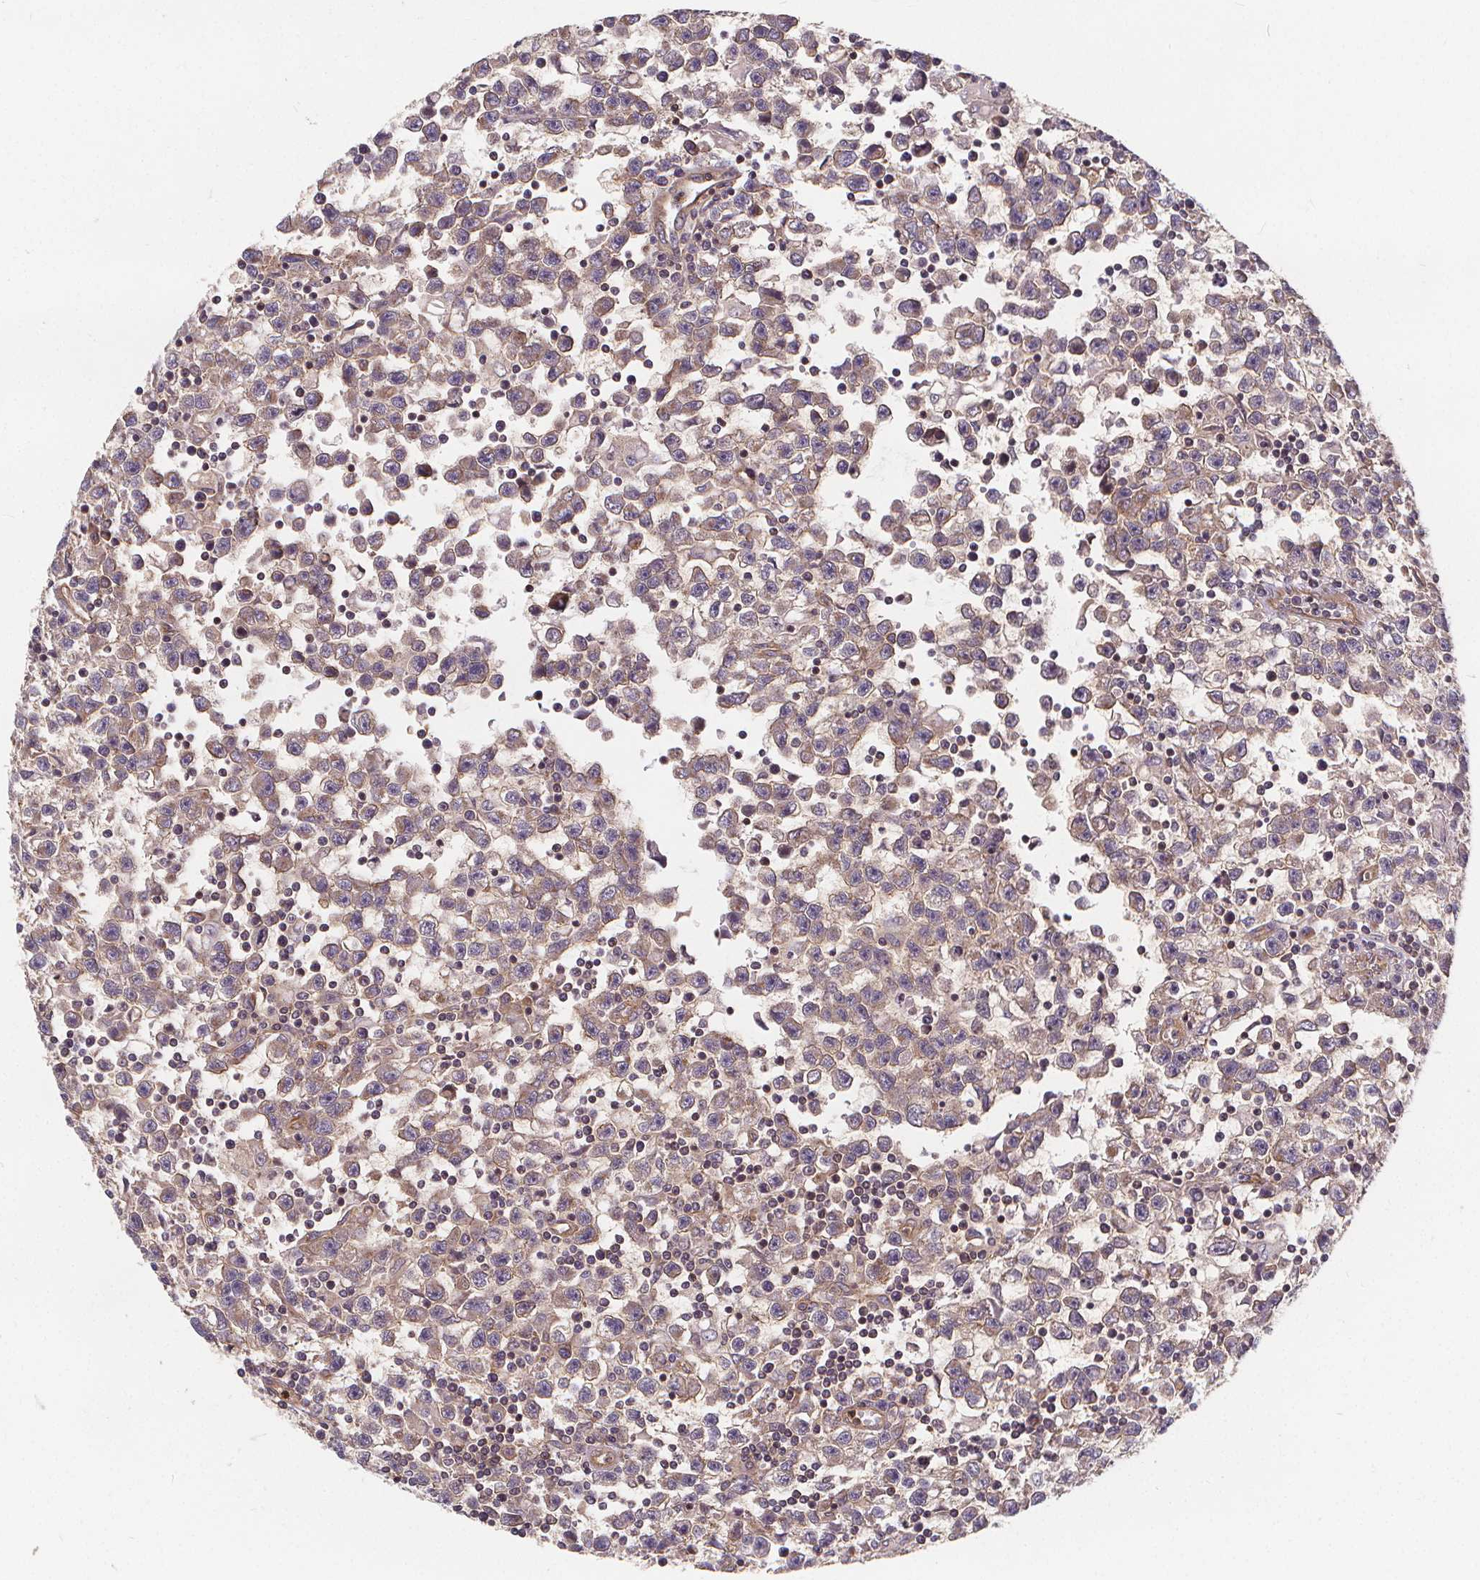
{"staining": {"intensity": "weak", "quantity": ">75%", "location": "cytoplasmic/membranous"}, "tissue": "testis cancer", "cell_type": "Tumor cells", "image_type": "cancer", "snomed": [{"axis": "morphology", "description": "Seminoma, NOS"}, {"axis": "topography", "description": "Testis"}], "caption": "Immunohistochemistry (DAB) staining of testis cancer demonstrates weak cytoplasmic/membranous protein positivity in about >75% of tumor cells.", "gene": "CLINT1", "patient": {"sex": "male", "age": 31}}